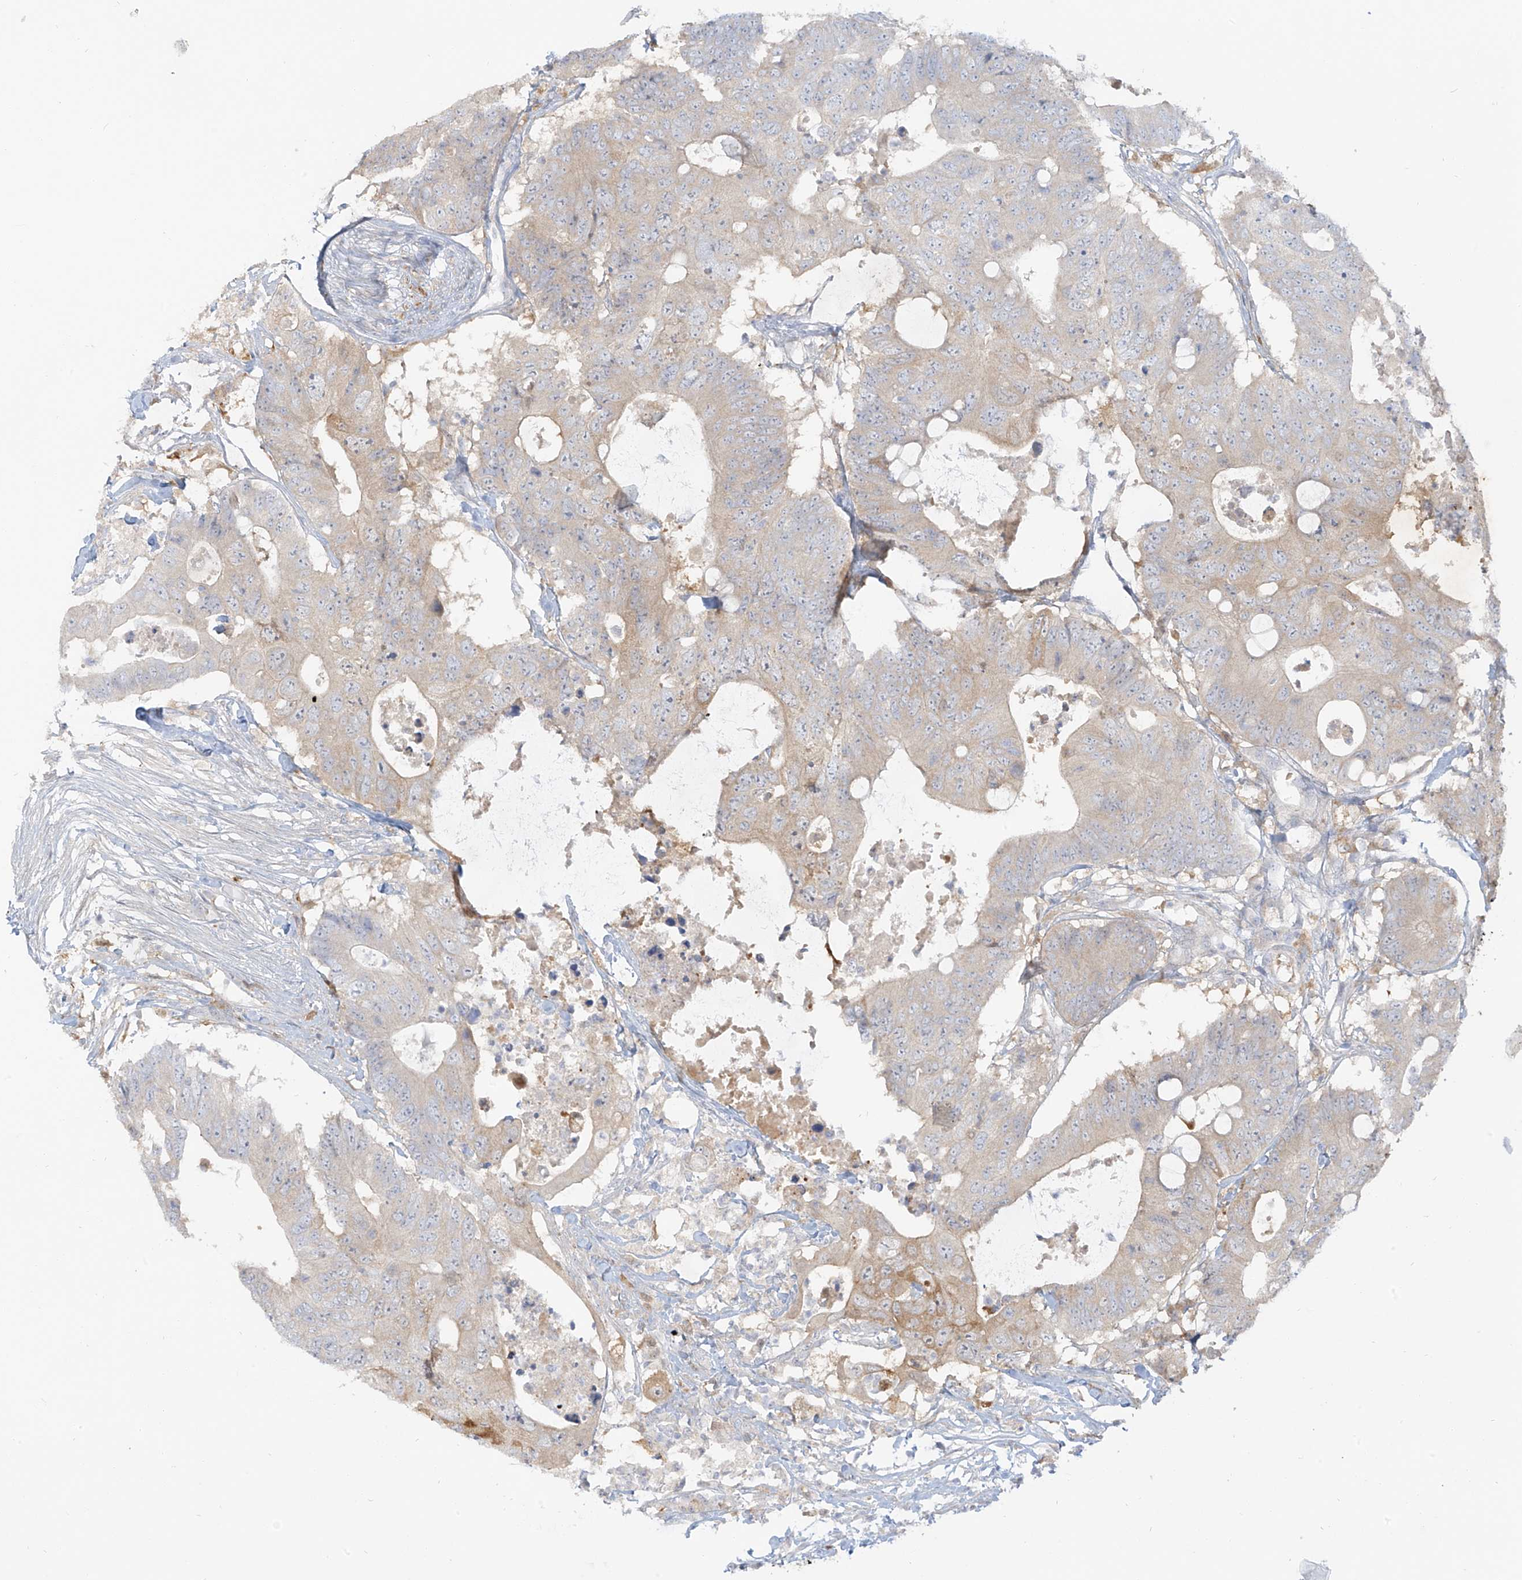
{"staining": {"intensity": "weak", "quantity": "<25%", "location": "cytoplasmic/membranous"}, "tissue": "colorectal cancer", "cell_type": "Tumor cells", "image_type": "cancer", "snomed": [{"axis": "morphology", "description": "Adenocarcinoma, NOS"}, {"axis": "topography", "description": "Colon"}], "caption": "This is an immunohistochemistry (IHC) micrograph of adenocarcinoma (colorectal). There is no expression in tumor cells.", "gene": "UPK1B", "patient": {"sex": "male", "age": 71}}